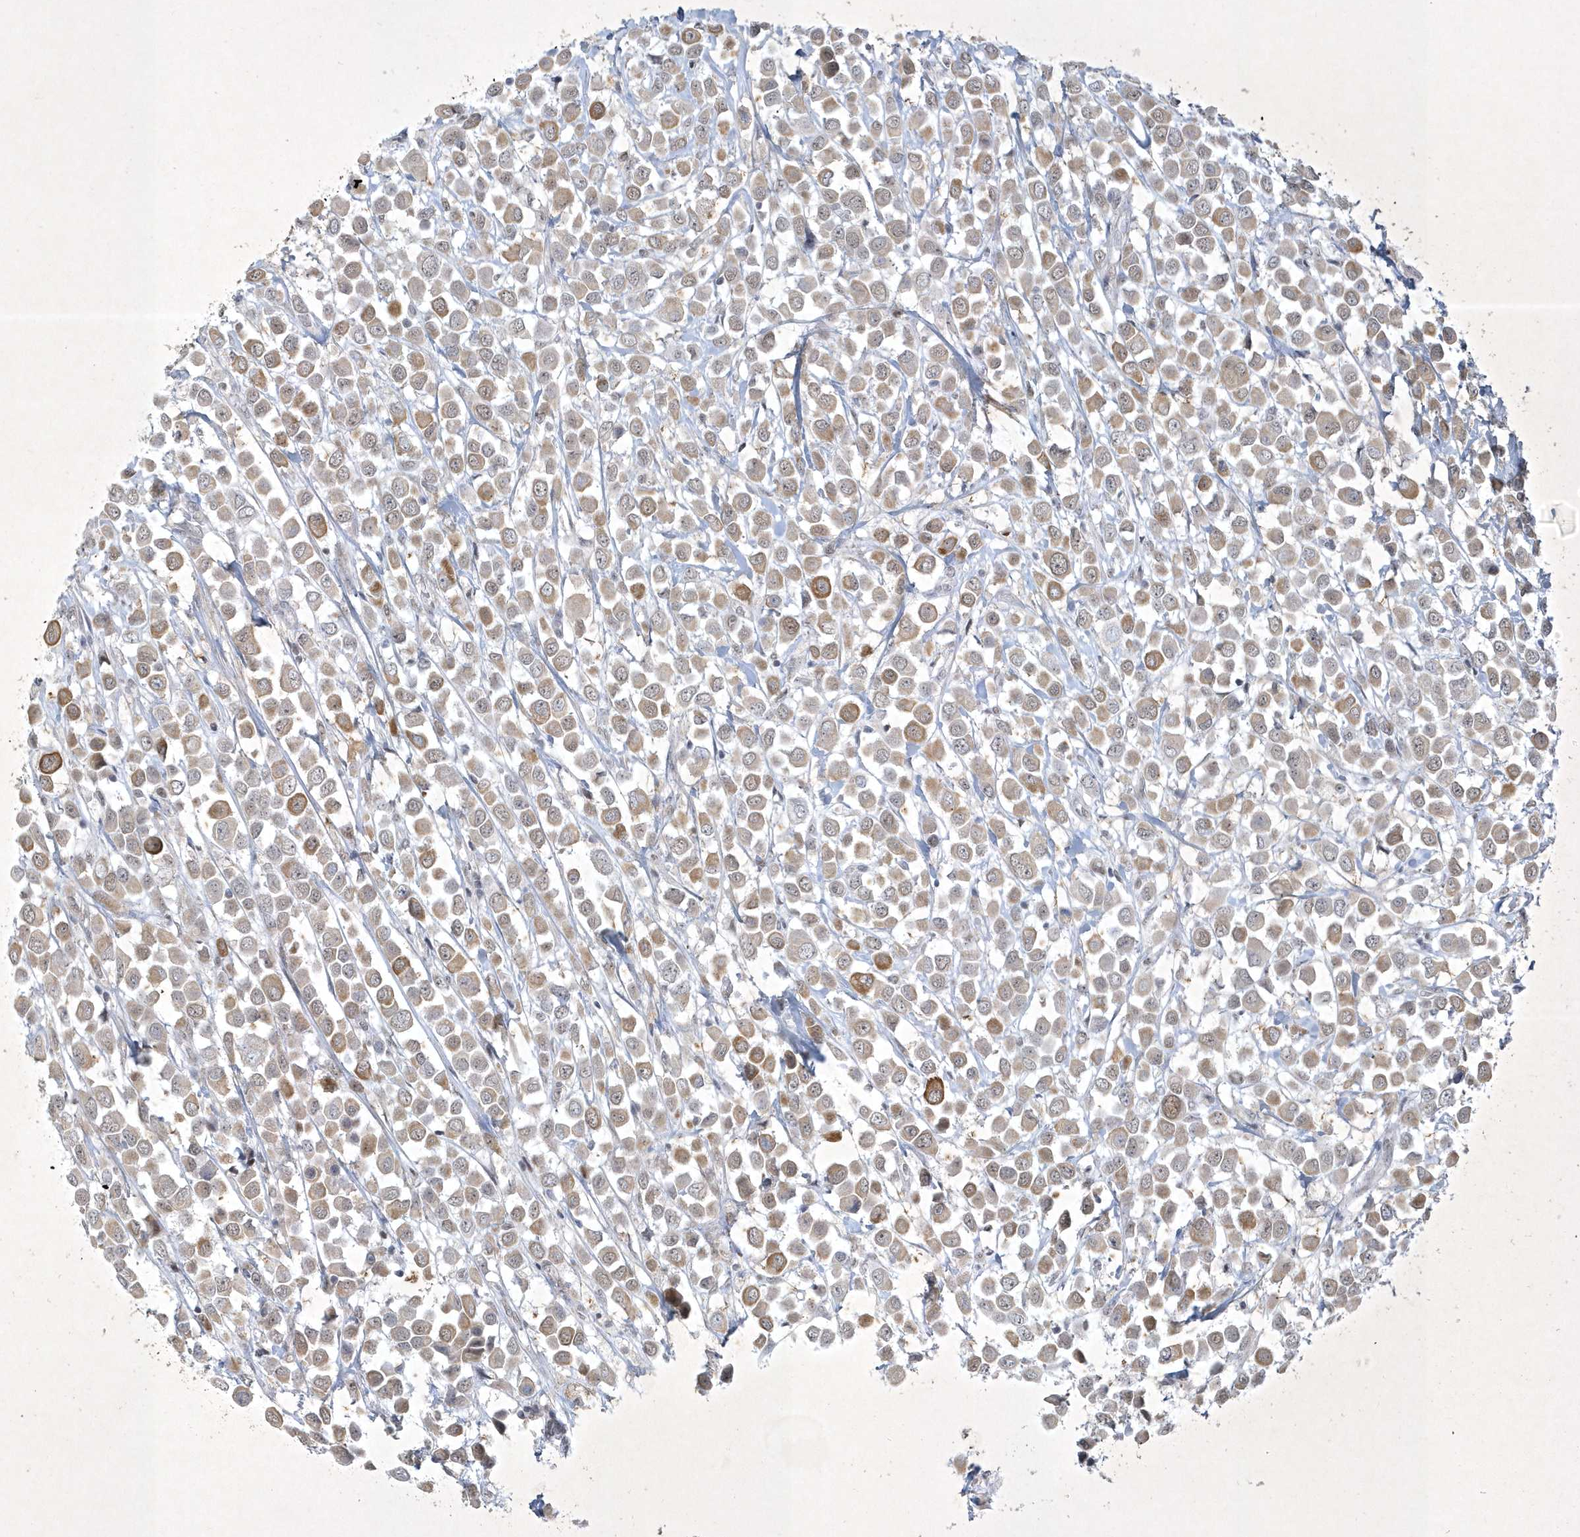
{"staining": {"intensity": "weak", "quantity": ">75%", "location": "cytoplasmic/membranous"}, "tissue": "breast cancer", "cell_type": "Tumor cells", "image_type": "cancer", "snomed": [{"axis": "morphology", "description": "Duct carcinoma"}, {"axis": "topography", "description": "Breast"}], "caption": "IHC histopathology image of breast infiltrating ductal carcinoma stained for a protein (brown), which displays low levels of weak cytoplasmic/membranous expression in about >75% of tumor cells.", "gene": "ZBTB9", "patient": {"sex": "female", "age": 61}}